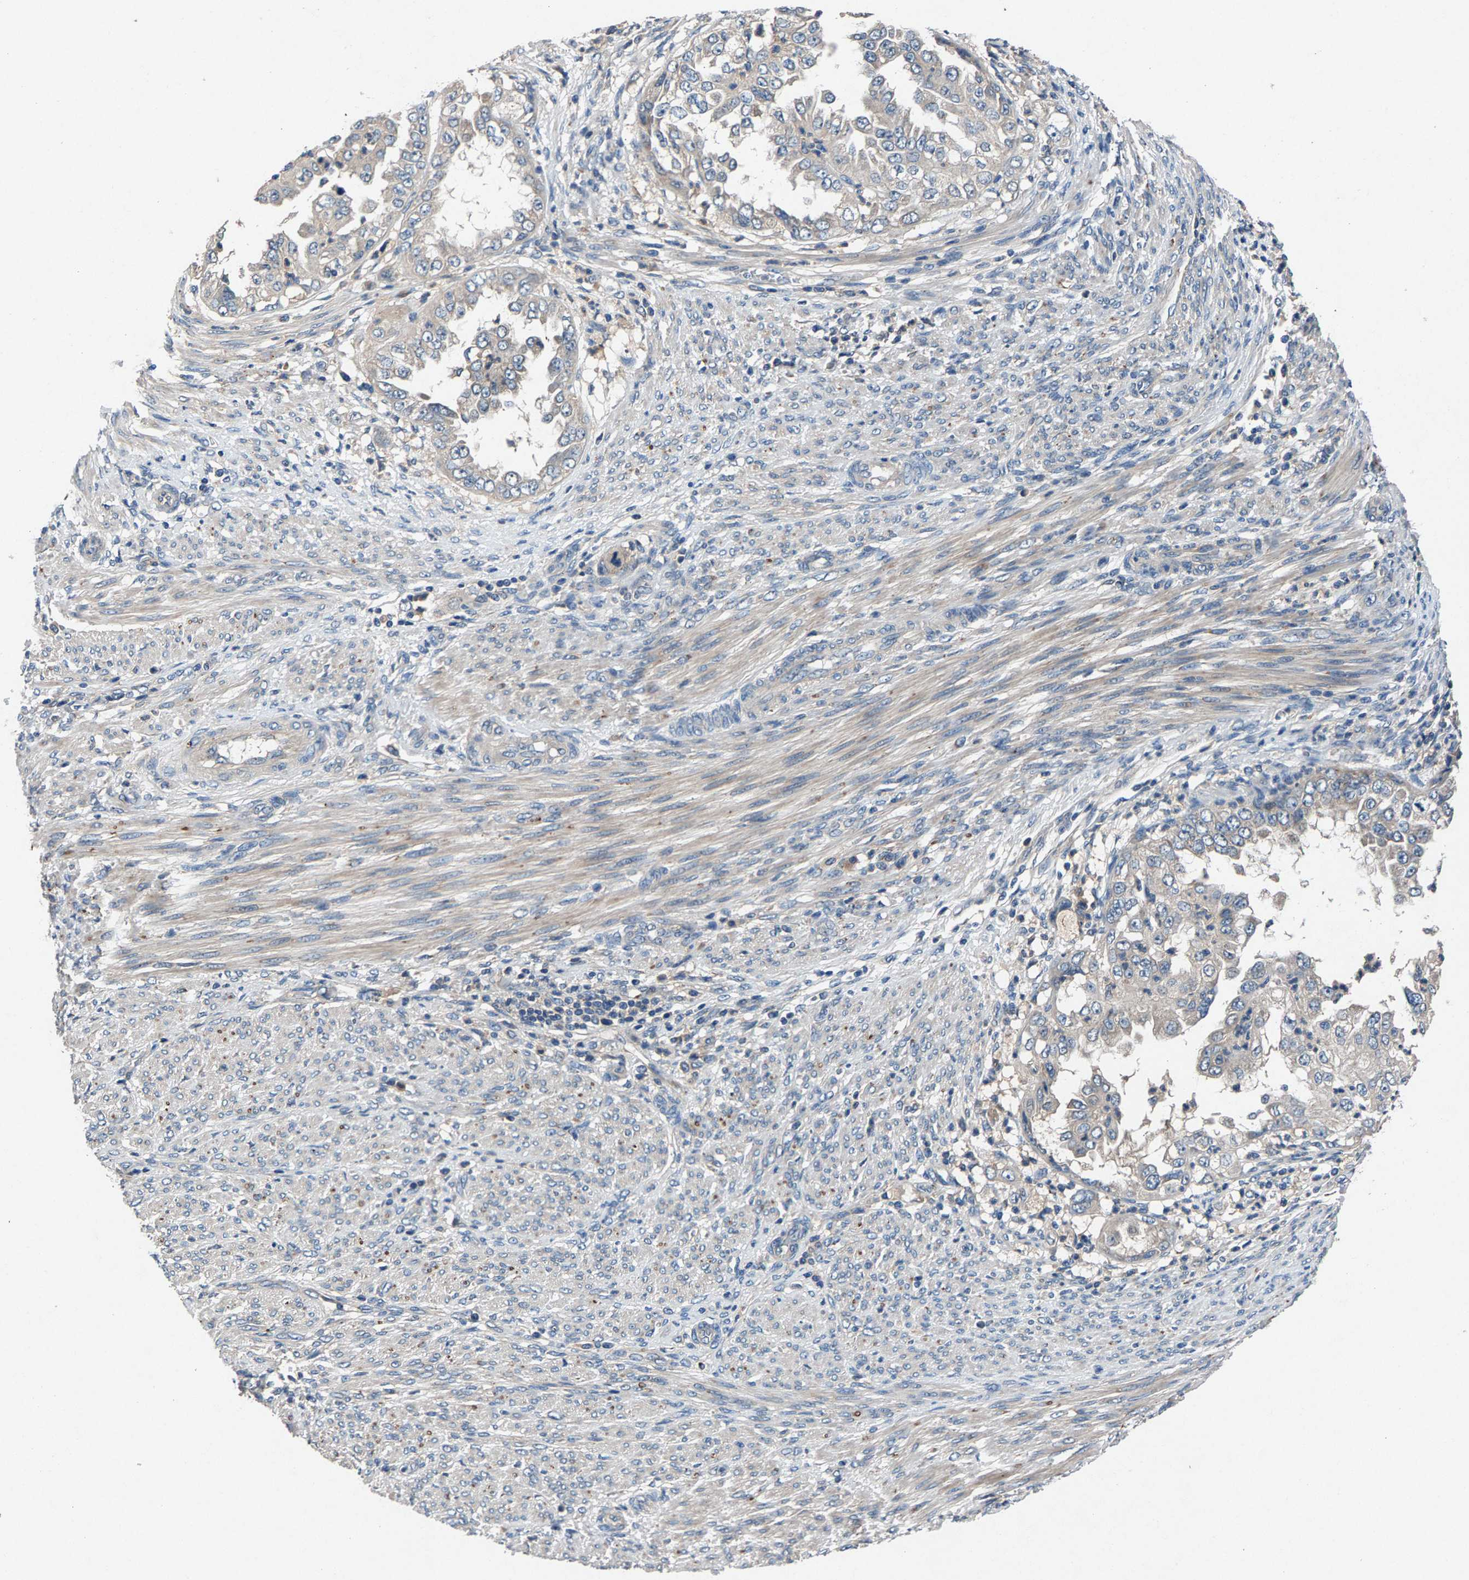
{"staining": {"intensity": "negative", "quantity": "none", "location": "none"}, "tissue": "endometrial cancer", "cell_type": "Tumor cells", "image_type": "cancer", "snomed": [{"axis": "morphology", "description": "Adenocarcinoma, NOS"}, {"axis": "topography", "description": "Endometrium"}], "caption": "The photomicrograph shows no staining of tumor cells in endometrial cancer.", "gene": "PRXL2C", "patient": {"sex": "female", "age": 85}}